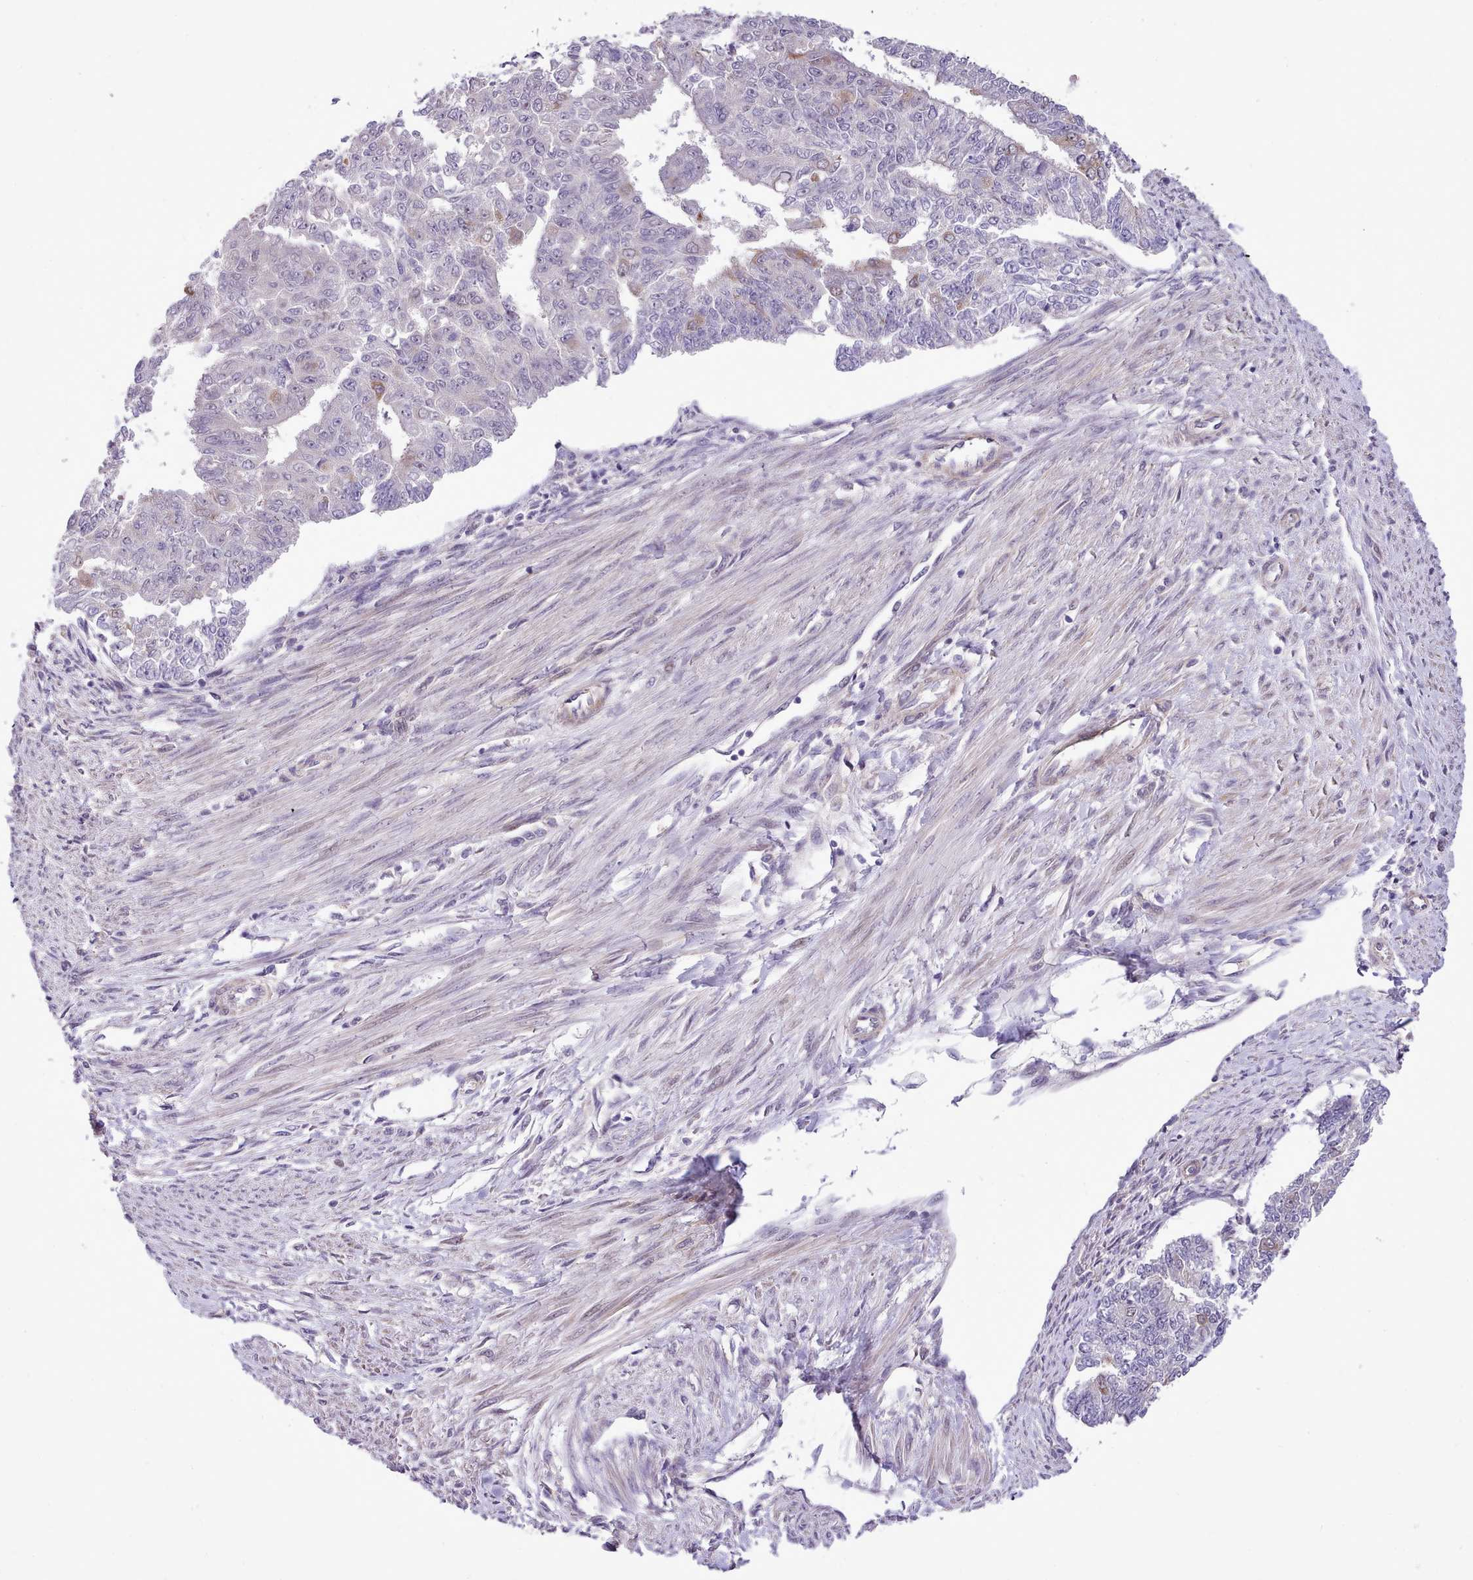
{"staining": {"intensity": "weak", "quantity": "<25%", "location": "cytoplasmic/membranous,nuclear"}, "tissue": "endometrial cancer", "cell_type": "Tumor cells", "image_type": "cancer", "snomed": [{"axis": "morphology", "description": "Adenocarcinoma, NOS"}, {"axis": "topography", "description": "Endometrium"}], "caption": "A high-resolution micrograph shows immunohistochemistry staining of endometrial cancer, which demonstrates no significant expression in tumor cells.", "gene": "HOXB7", "patient": {"sex": "female", "age": 32}}